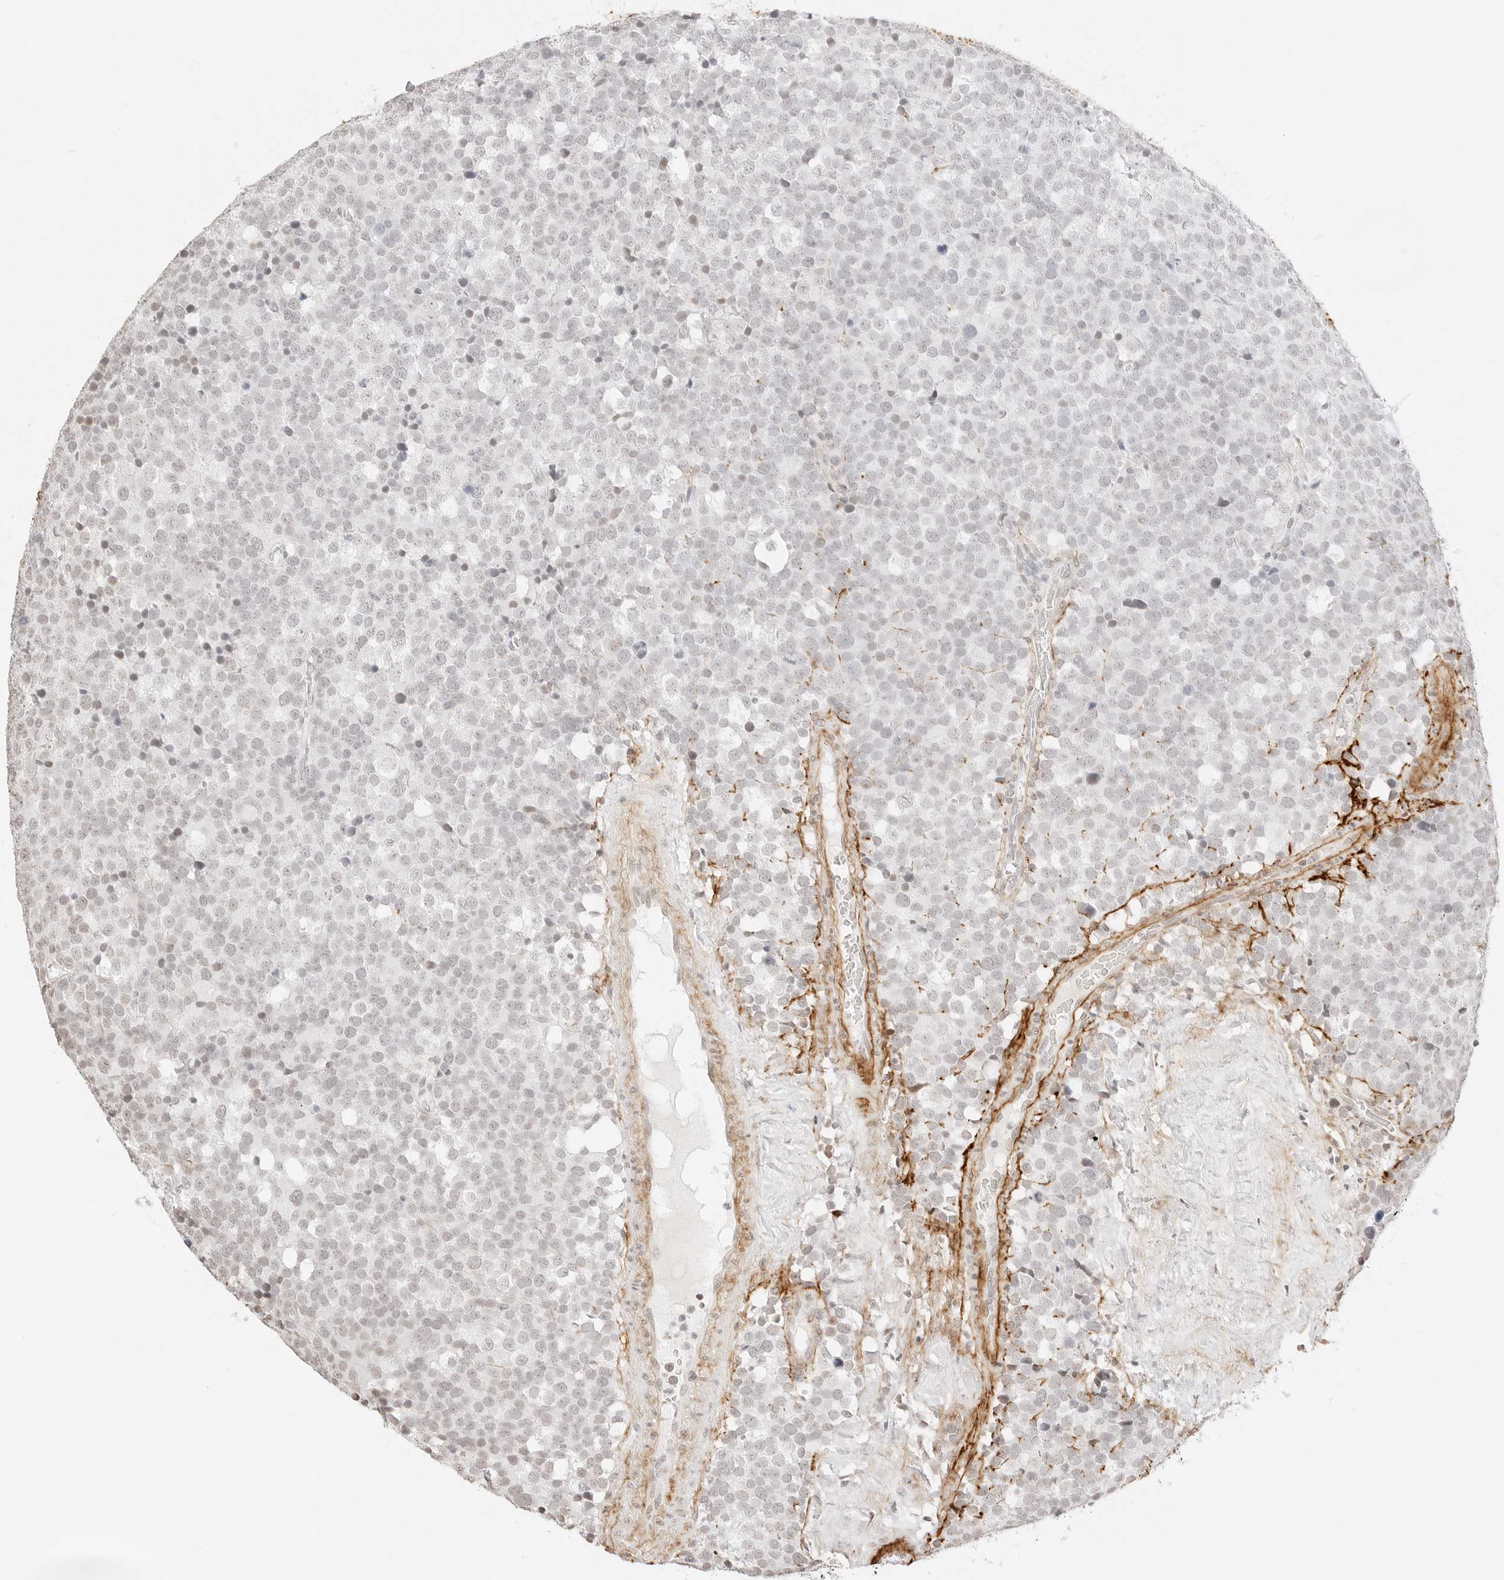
{"staining": {"intensity": "negative", "quantity": "none", "location": "none"}, "tissue": "testis cancer", "cell_type": "Tumor cells", "image_type": "cancer", "snomed": [{"axis": "morphology", "description": "Seminoma, NOS"}, {"axis": "topography", "description": "Testis"}], "caption": "IHC micrograph of neoplastic tissue: human testis cancer stained with DAB exhibits no significant protein staining in tumor cells. (Immunohistochemistry (ihc), brightfield microscopy, high magnification).", "gene": "FBLN5", "patient": {"sex": "male", "age": 71}}